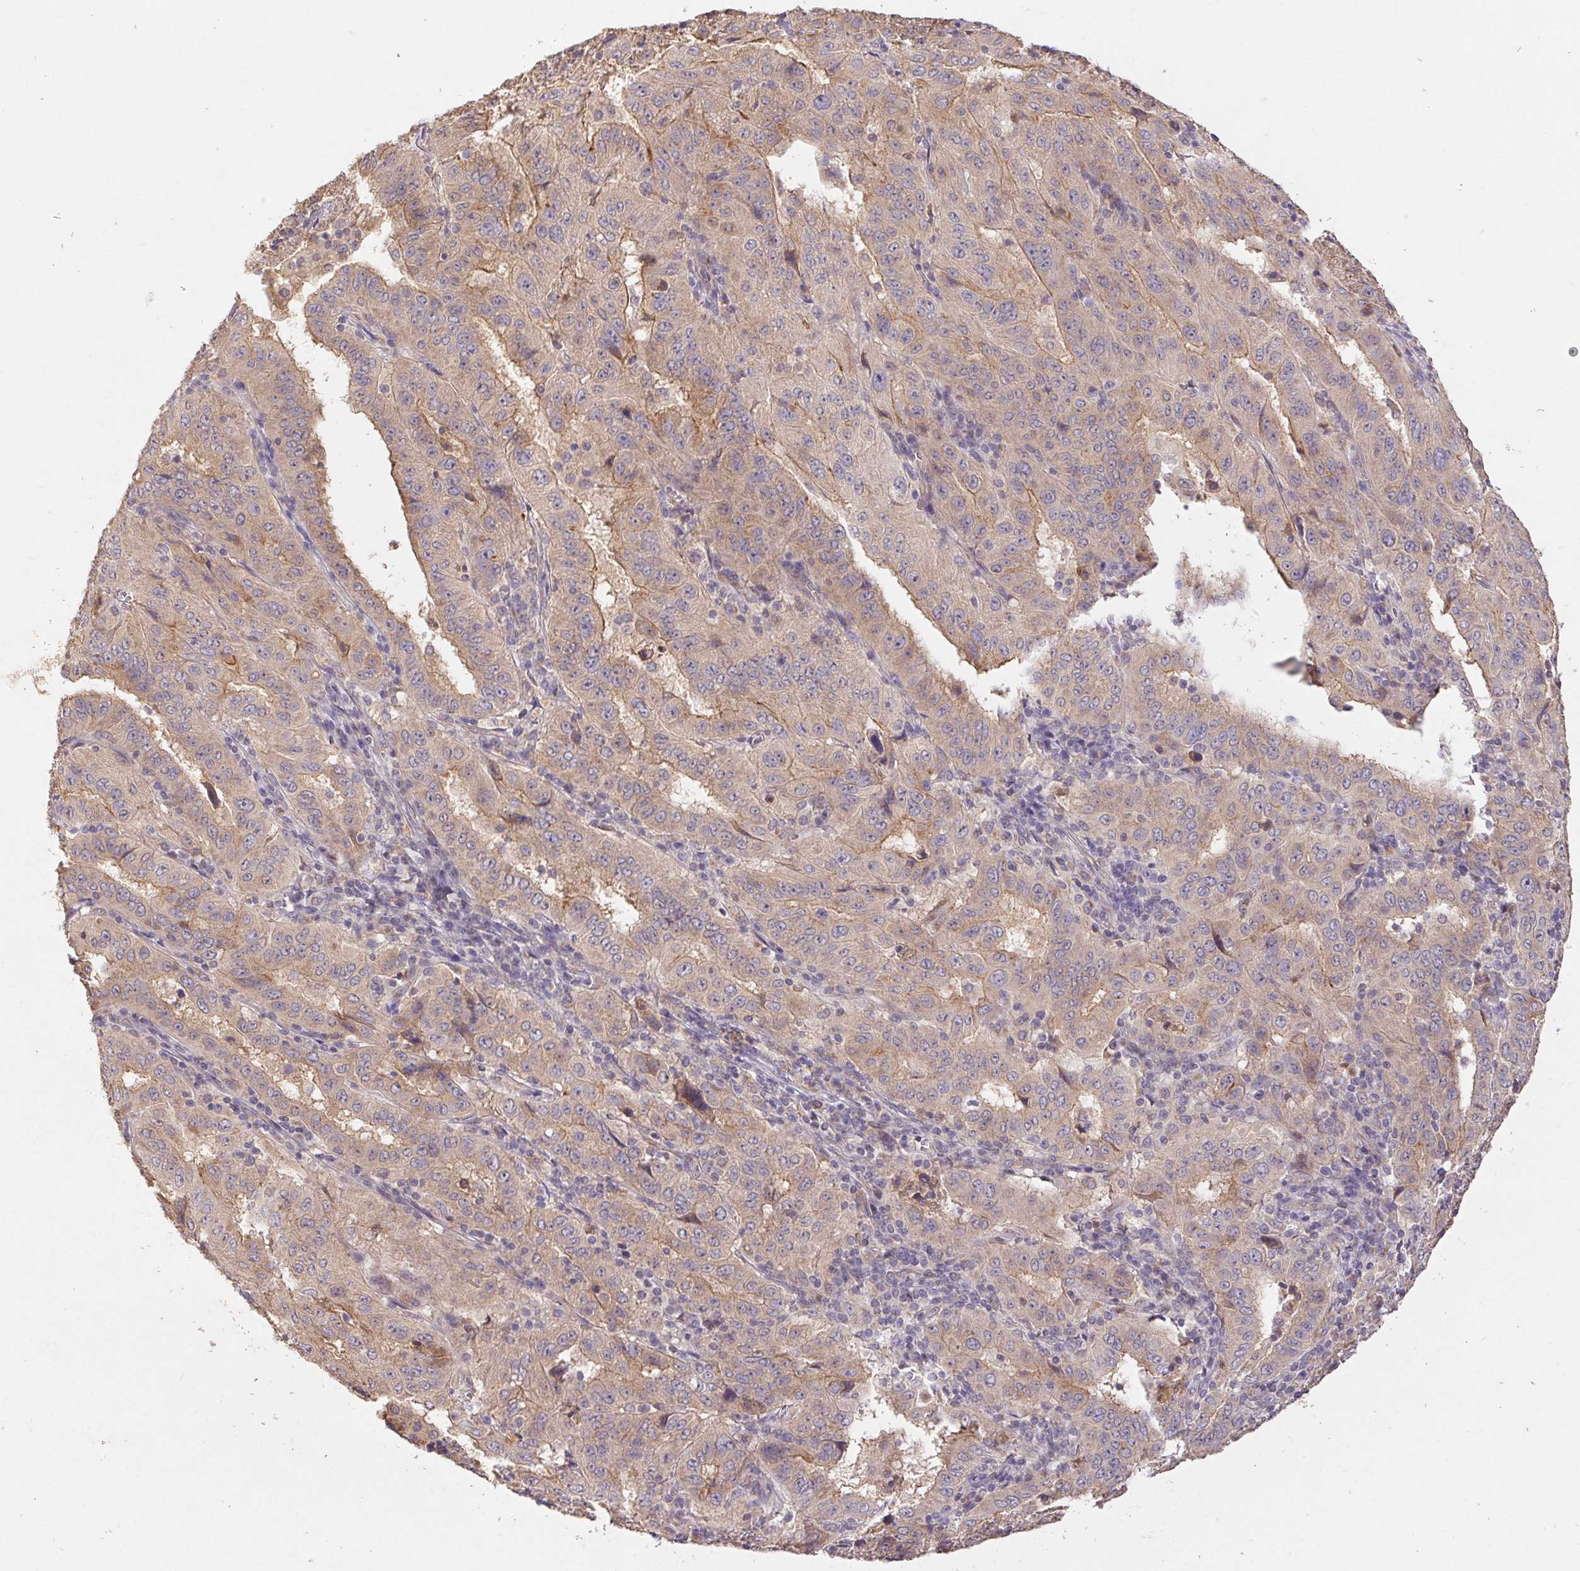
{"staining": {"intensity": "weak", "quantity": ">75%", "location": "cytoplasmic/membranous"}, "tissue": "pancreatic cancer", "cell_type": "Tumor cells", "image_type": "cancer", "snomed": [{"axis": "morphology", "description": "Adenocarcinoma, NOS"}, {"axis": "topography", "description": "Pancreas"}], "caption": "Immunohistochemical staining of human pancreatic cancer reveals weak cytoplasmic/membranous protein staining in about >75% of tumor cells.", "gene": "RAB11A", "patient": {"sex": "male", "age": 63}}